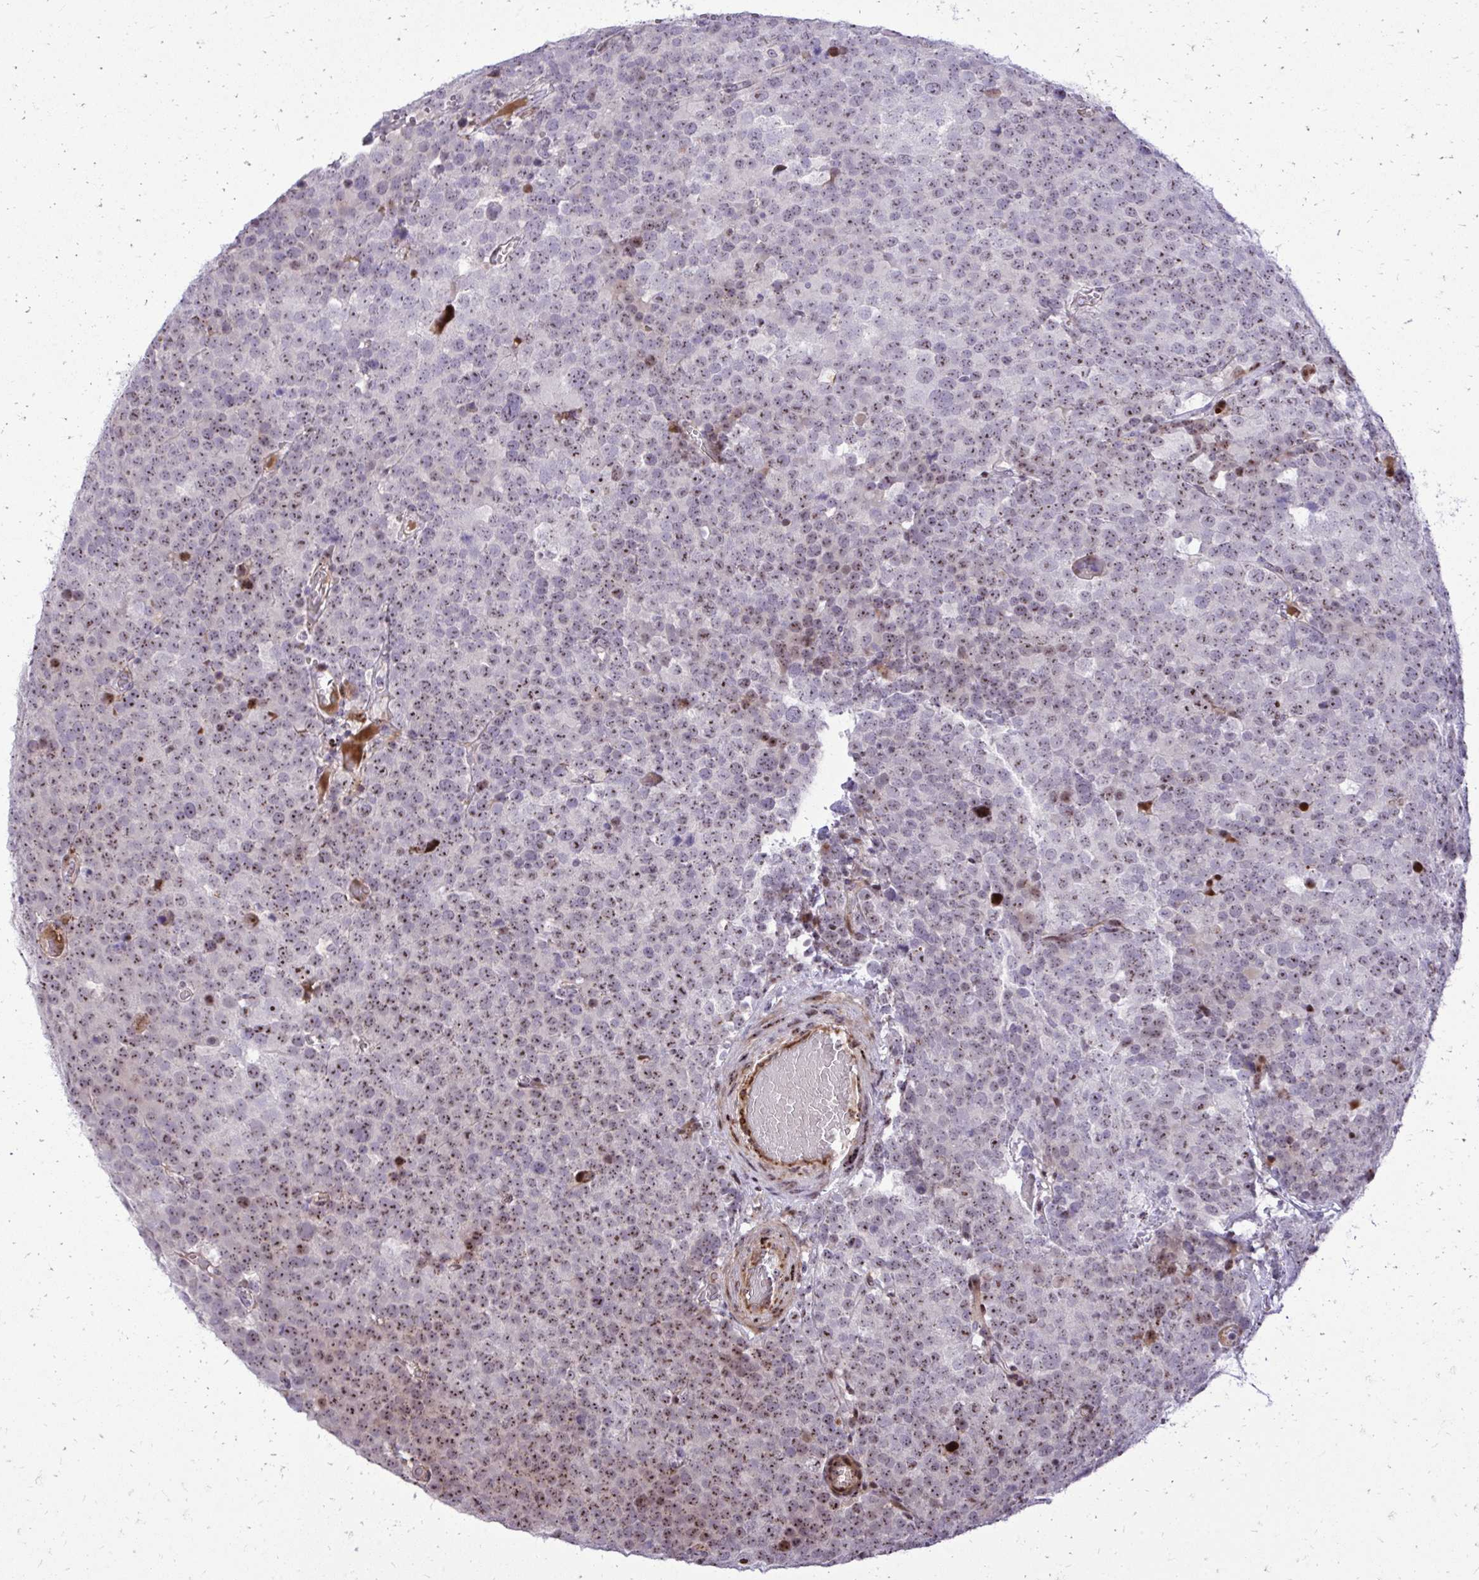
{"staining": {"intensity": "moderate", "quantity": ">75%", "location": "nuclear"}, "tissue": "testis cancer", "cell_type": "Tumor cells", "image_type": "cancer", "snomed": [{"axis": "morphology", "description": "Seminoma, NOS"}, {"axis": "topography", "description": "Testis"}], "caption": "Protein expression analysis of testis cancer shows moderate nuclear staining in approximately >75% of tumor cells.", "gene": "DLX4", "patient": {"sex": "male", "age": 71}}